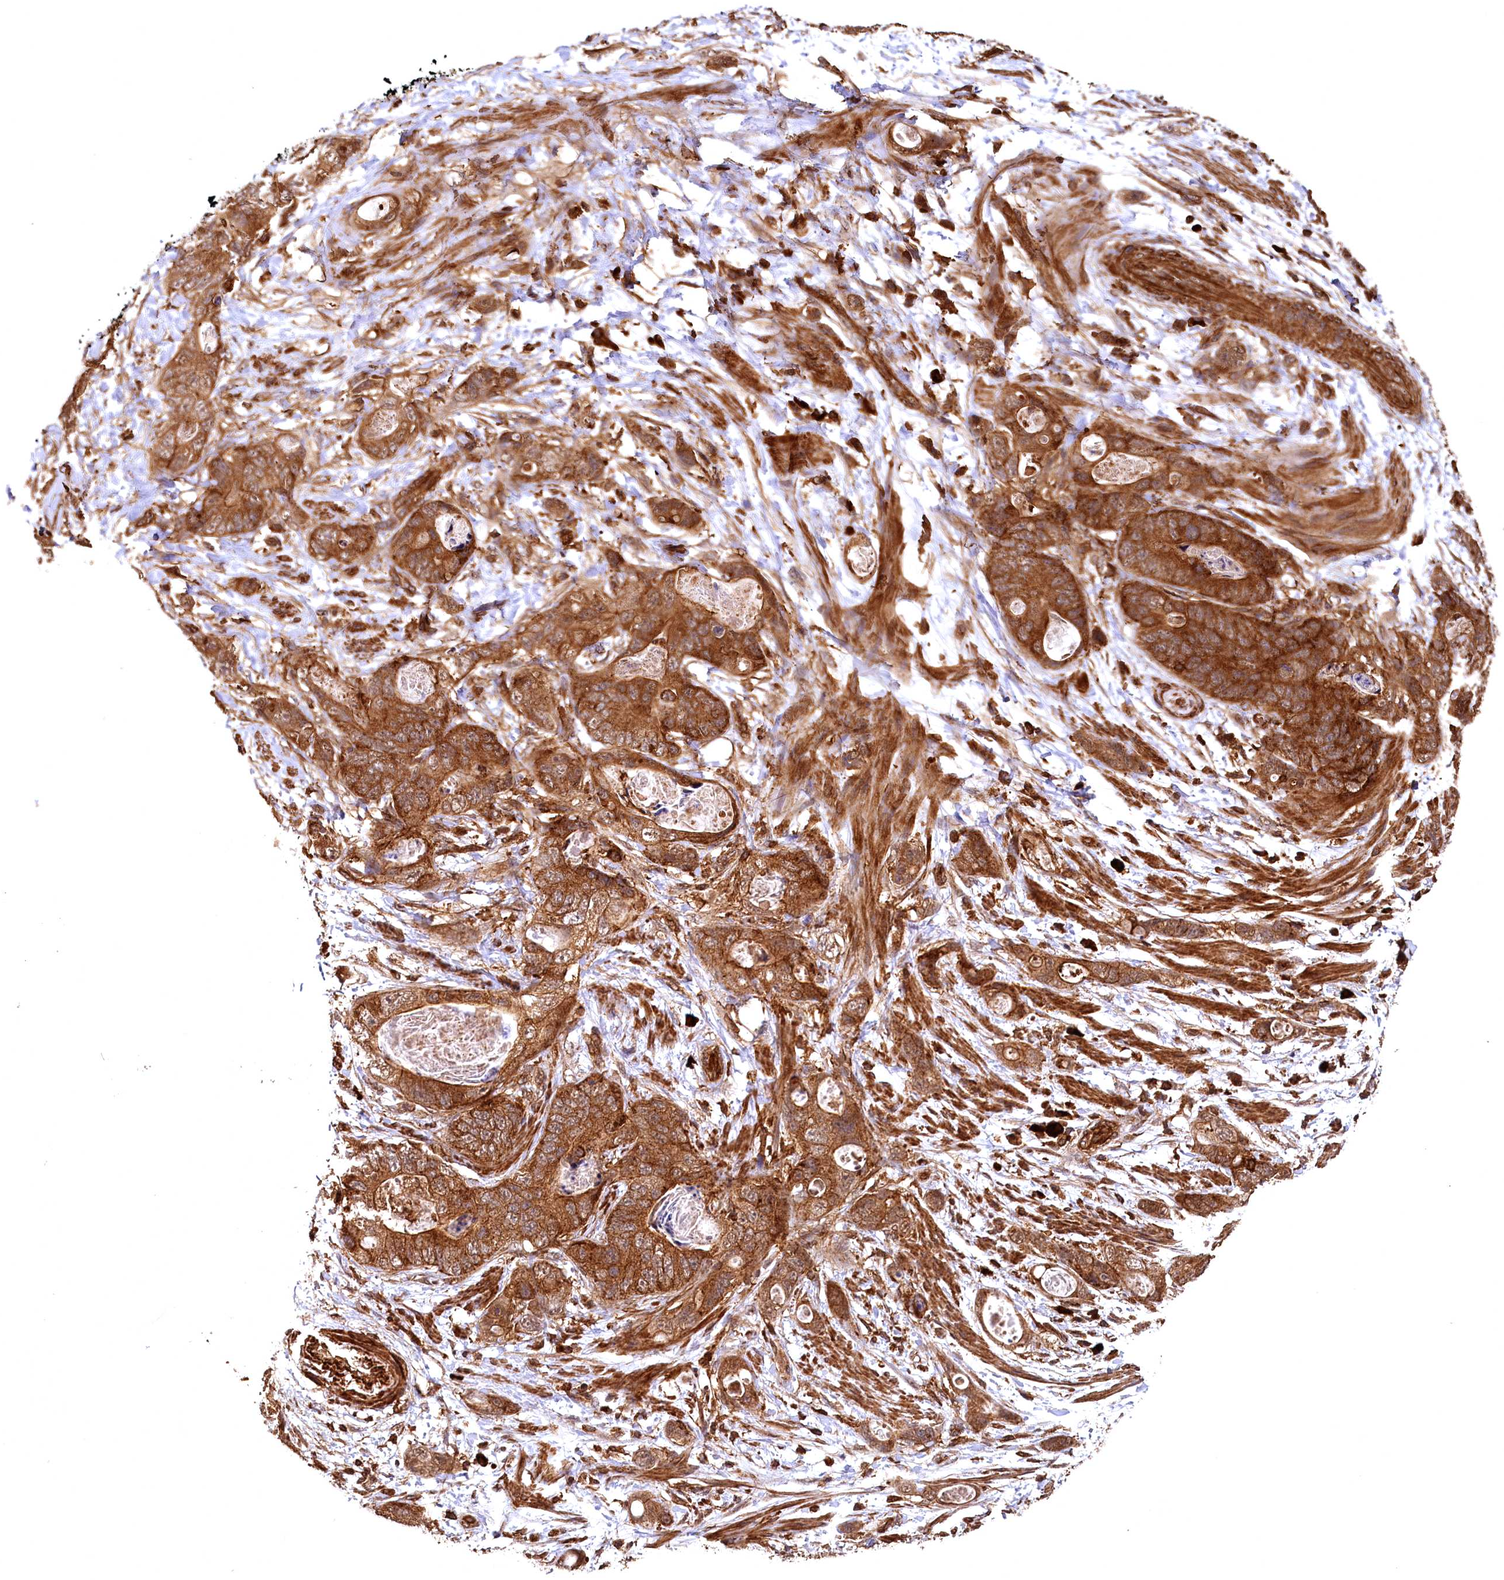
{"staining": {"intensity": "strong", "quantity": ">75%", "location": "cytoplasmic/membranous"}, "tissue": "stomach cancer", "cell_type": "Tumor cells", "image_type": "cancer", "snomed": [{"axis": "morphology", "description": "Adenocarcinoma, NOS"}, {"axis": "topography", "description": "Stomach"}], "caption": "Immunohistochemical staining of human stomach adenocarcinoma exhibits strong cytoplasmic/membranous protein staining in approximately >75% of tumor cells. (IHC, brightfield microscopy, high magnification).", "gene": "STUB1", "patient": {"sex": "female", "age": 89}}